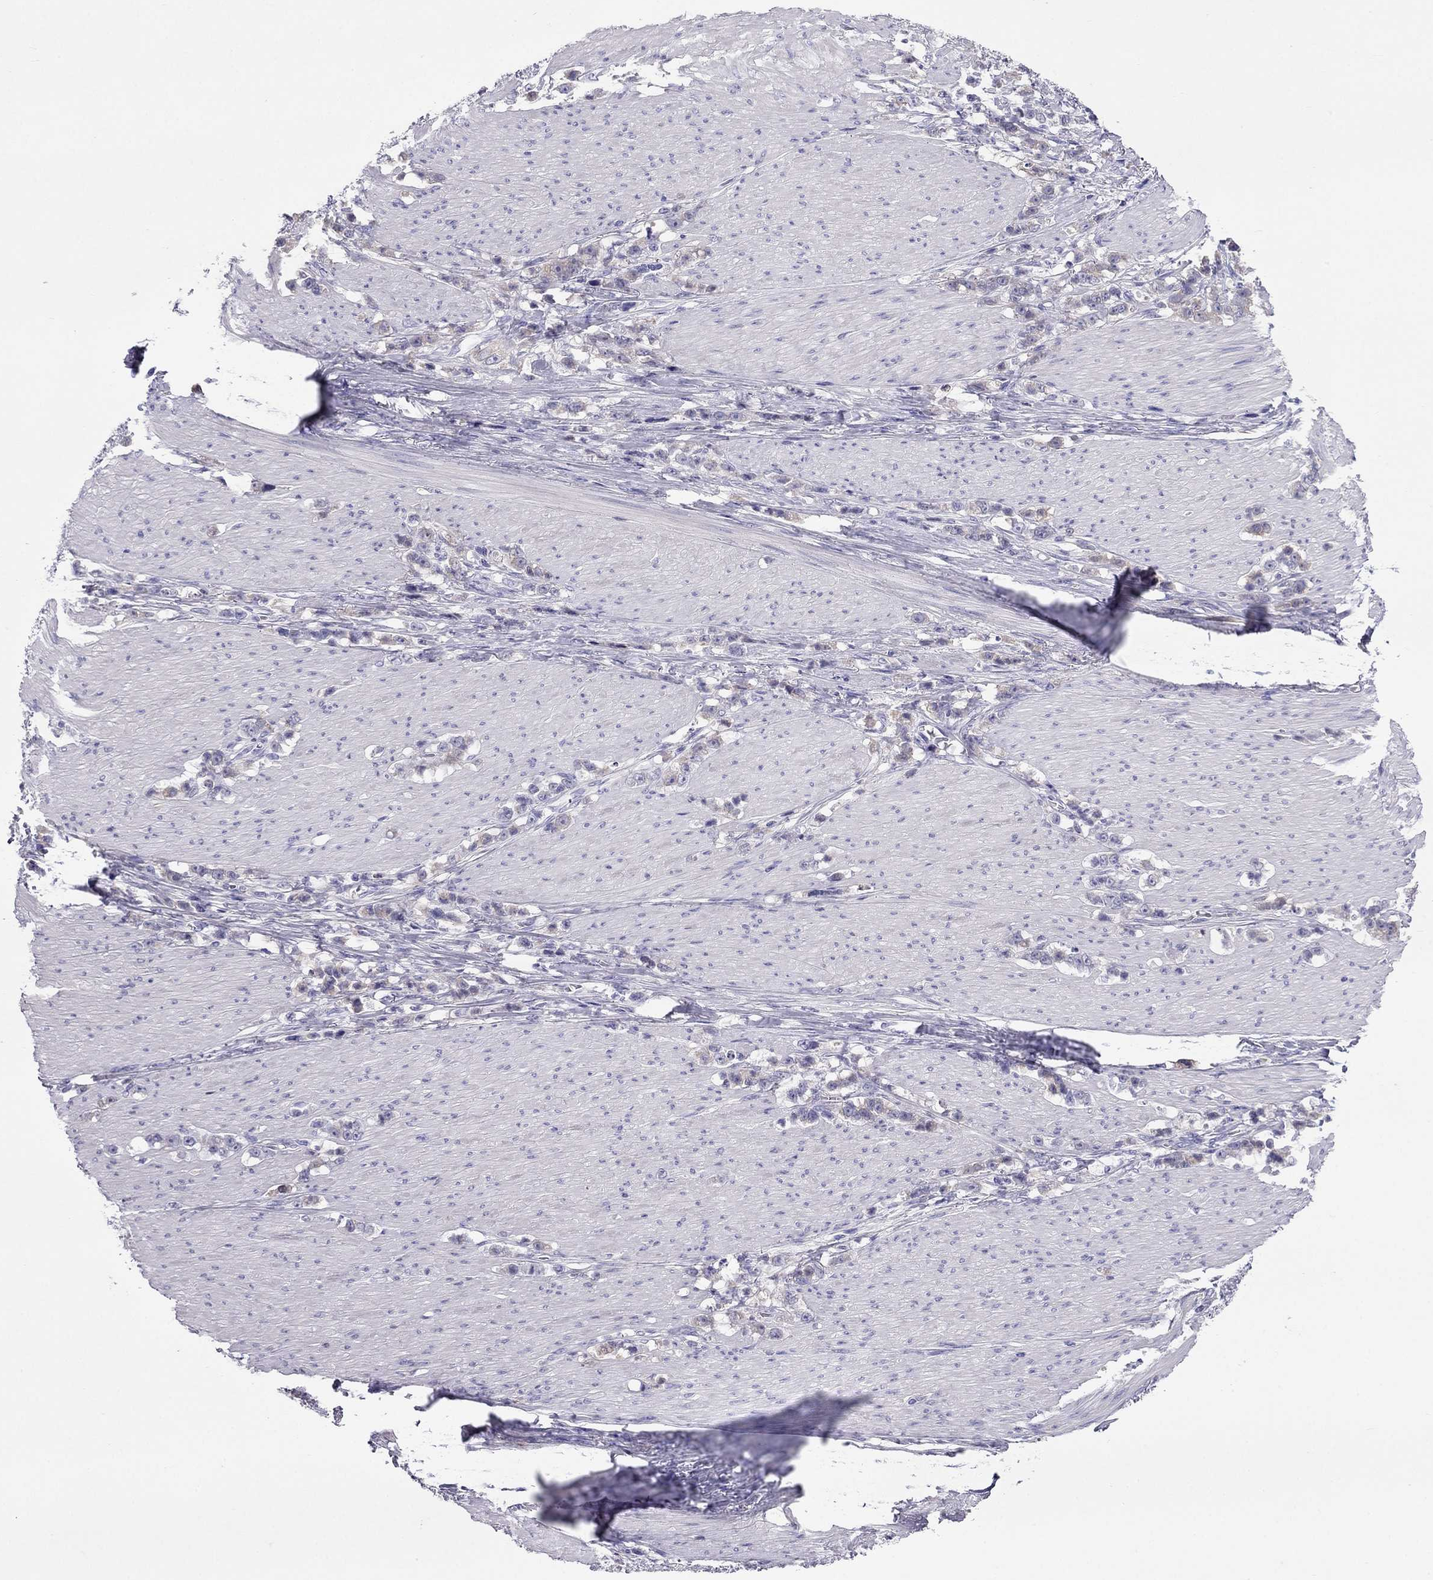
{"staining": {"intensity": "negative", "quantity": "none", "location": "none"}, "tissue": "stomach cancer", "cell_type": "Tumor cells", "image_type": "cancer", "snomed": [{"axis": "morphology", "description": "Adenocarcinoma, NOS"}, {"axis": "topography", "description": "Stomach, lower"}], "caption": "Protein analysis of stomach cancer demonstrates no significant staining in tumor cells.", "gene": "TBC1D21", "patient": {"sex": "male", "age": 88}}